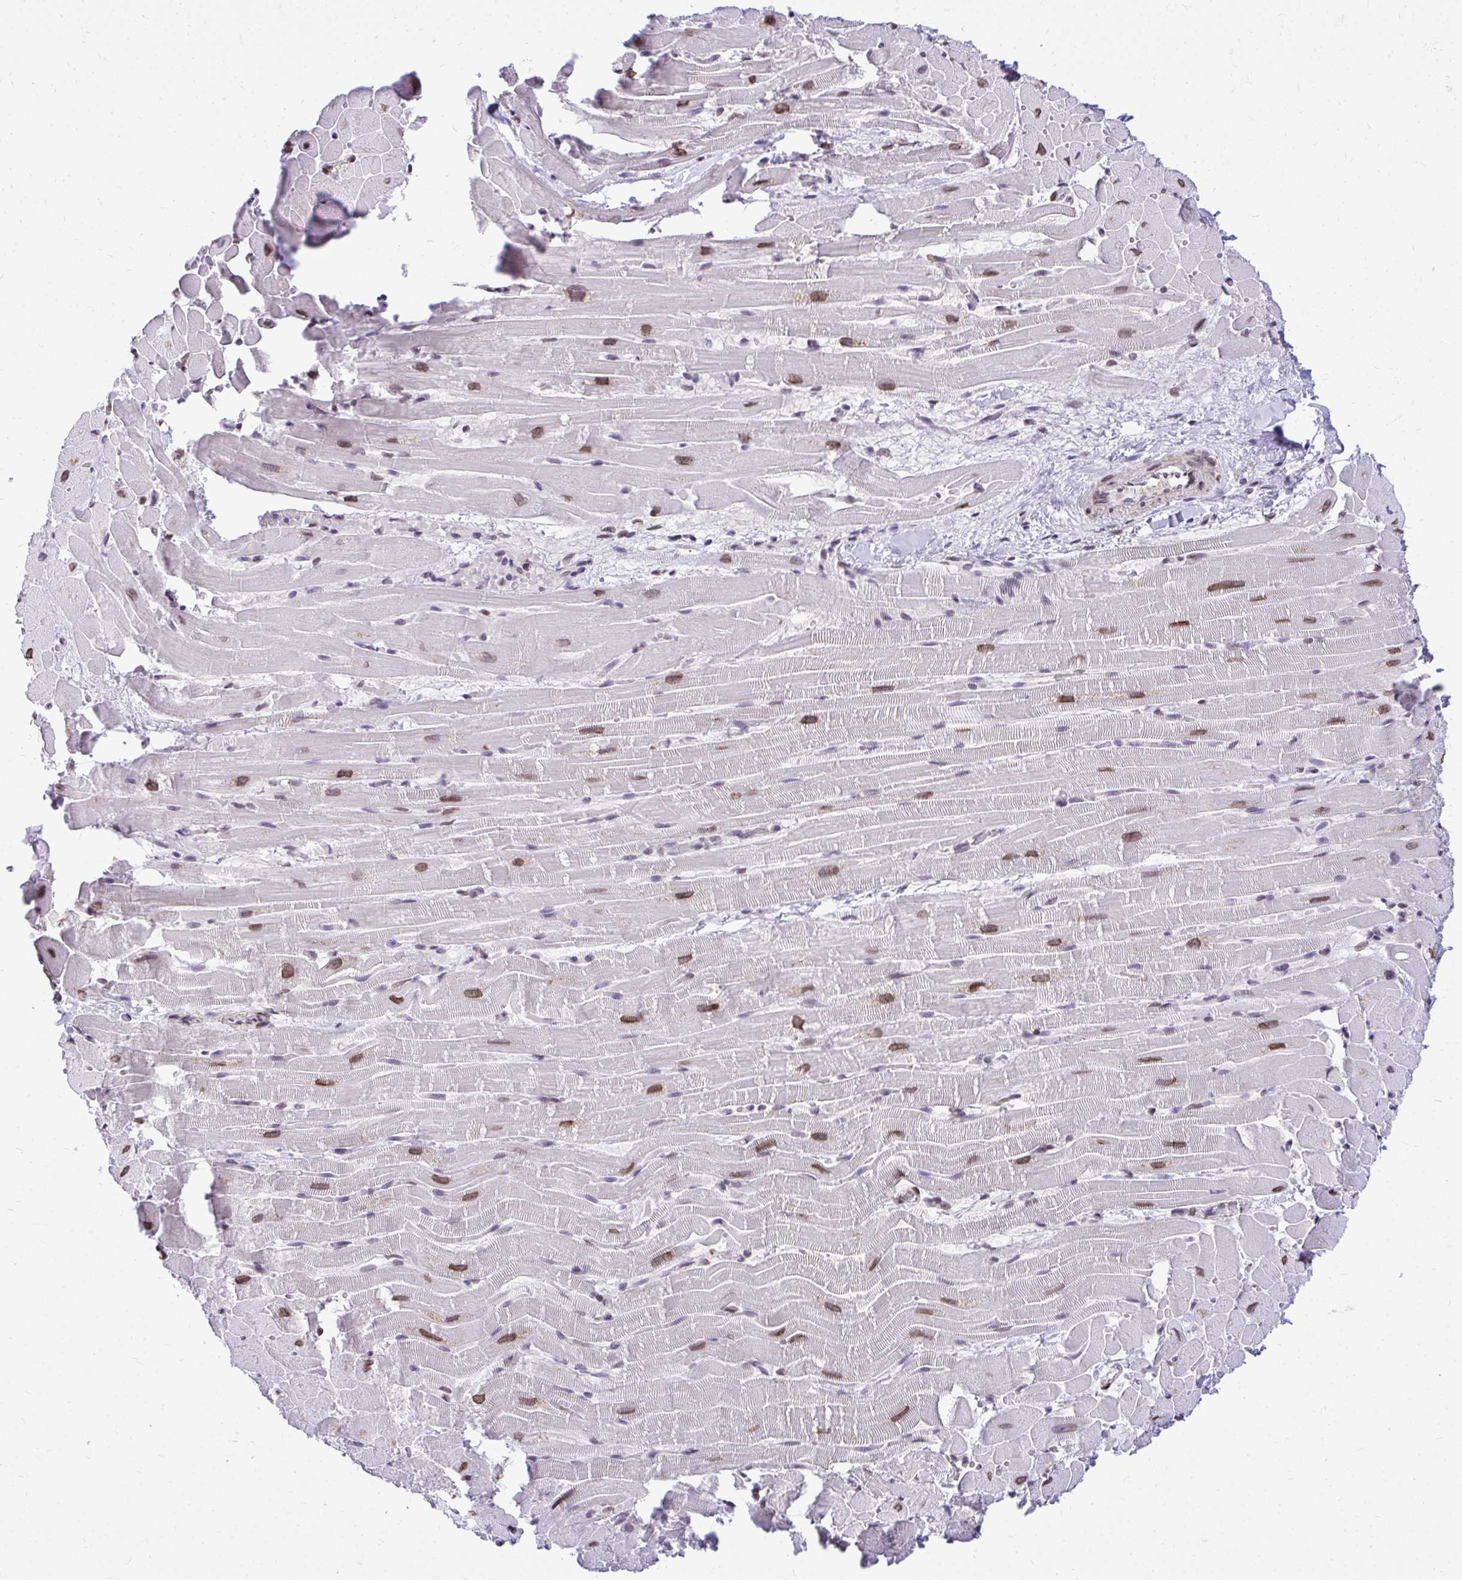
{"staining": {"intensity": "strong", "quantity": "25%-75%", "location": "cytoplasmic/membranous,nuclear"}, "tissue": "heart muscle", "cell_type": "Cardiomyocytes", "image_type": "normal", "snomed": [{"axis": "morphology", "description": "Normal tissue, NOS"}, {"axis": "topography", "description": "Heart"}], "caption": "This micrograph reveals immunohistochemistry staining of unremarkable human heart muscle, with high strong cytoplasmic/membranous,nuclear positivity in approximately 25%-75% of cardiomyocytes.", "gene": "BANF1", "patient": {"sex": "male", "age": 37}}